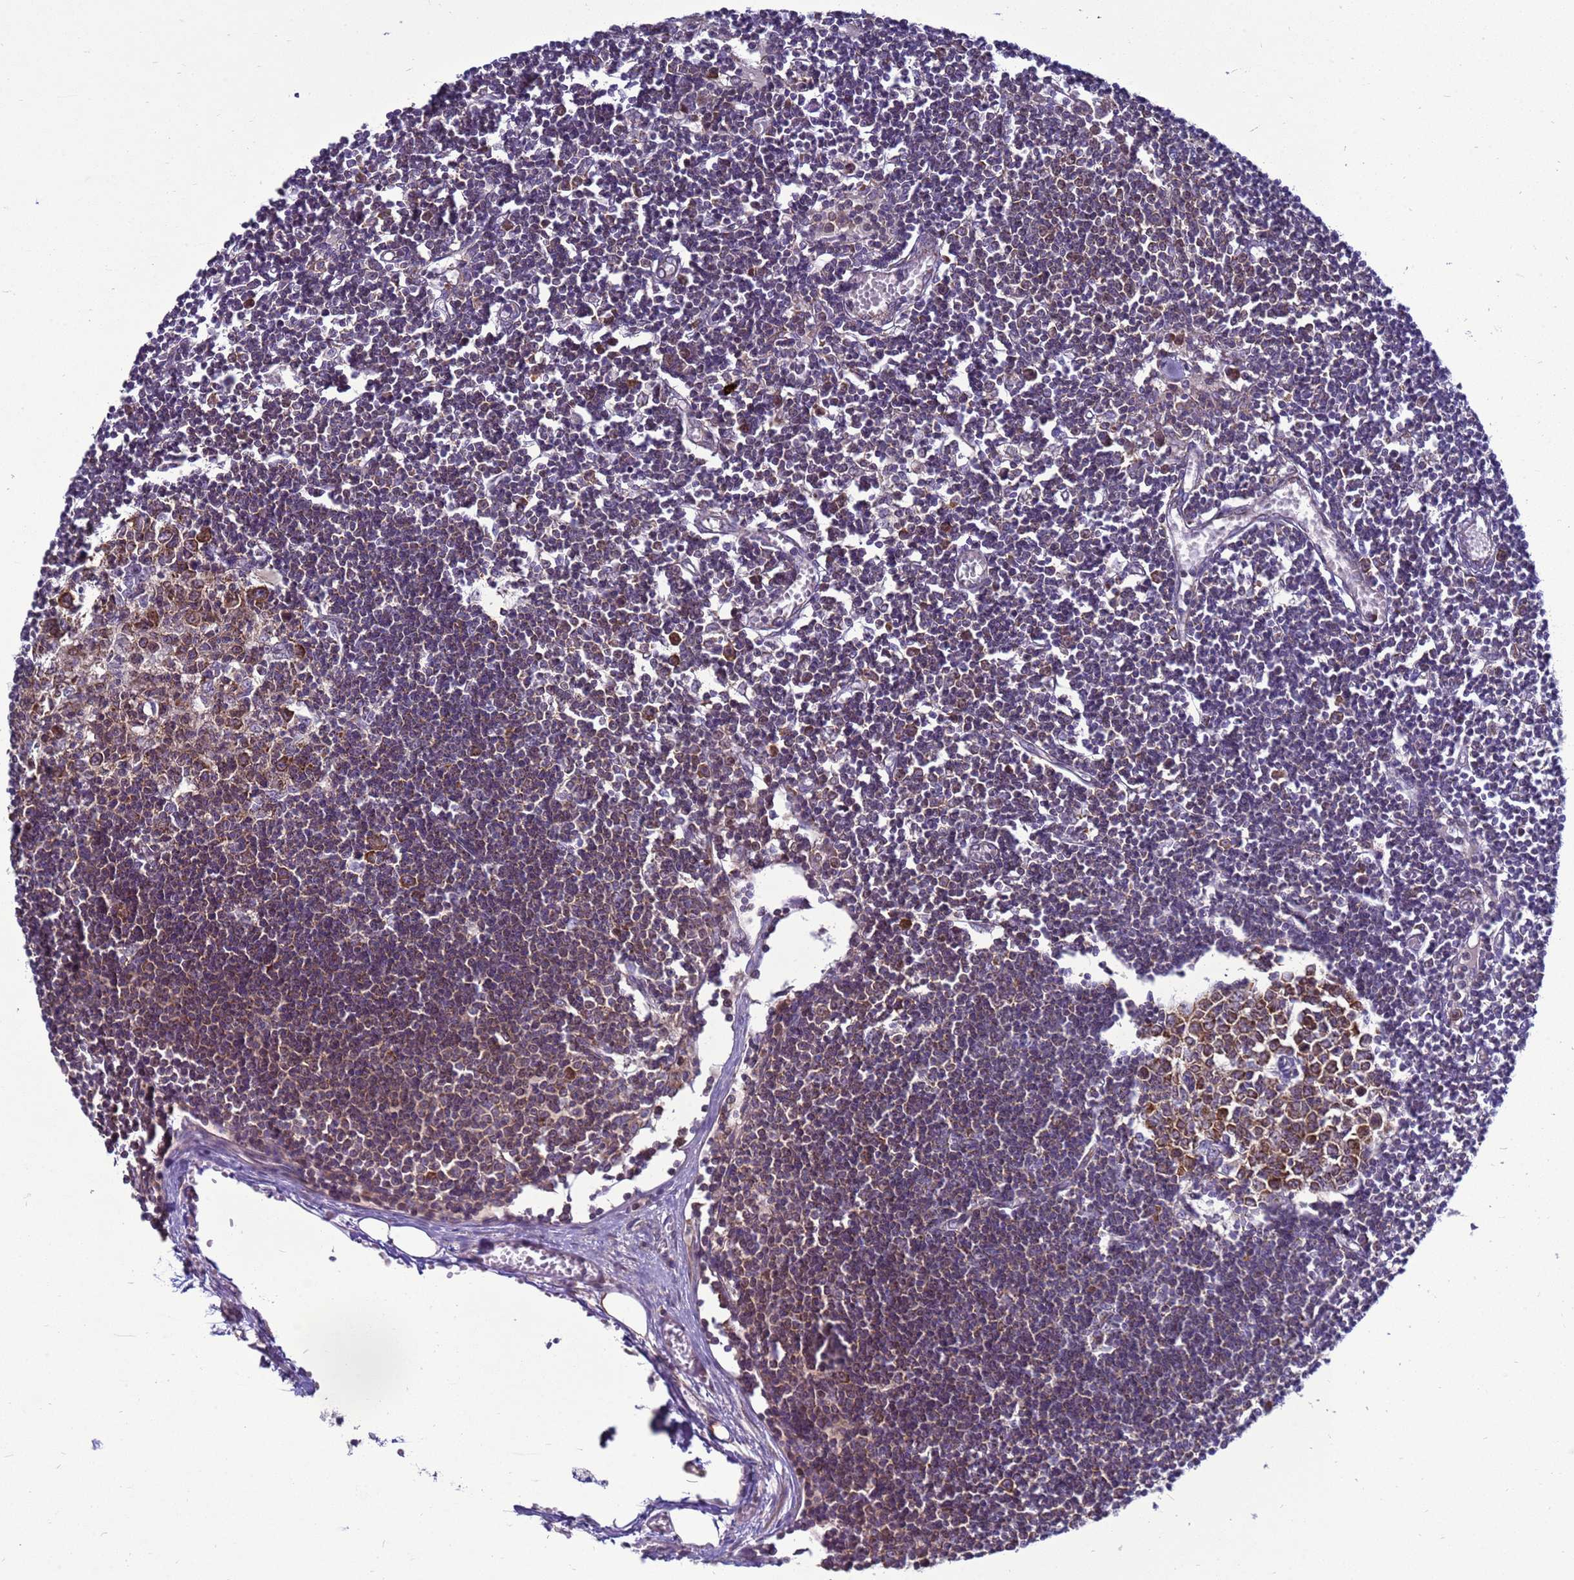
{"staining": {"intensity": "moderate", "quantity": ">75%", "location": "cytoplasmic/membranous"}, "tissue": "lymph node", "cell_type": "Germinal center cells", "image_type": "normal", "snomed": [{"axis": "morphology", "description": "Normal tissue, NOS"}, {"axis": "topography", "description": "Lymph node"}], "caption": "Immunohistochemistry (IHC) (DAB (3,3'-diaminobenzidine)) staining of benign human lymph node exhibits moderate cytoplasmic/membranous protein positivity in about >75% of germinal center cells.", "gene": "MON1B", "patient": {"sex": "female", "age": 11}}